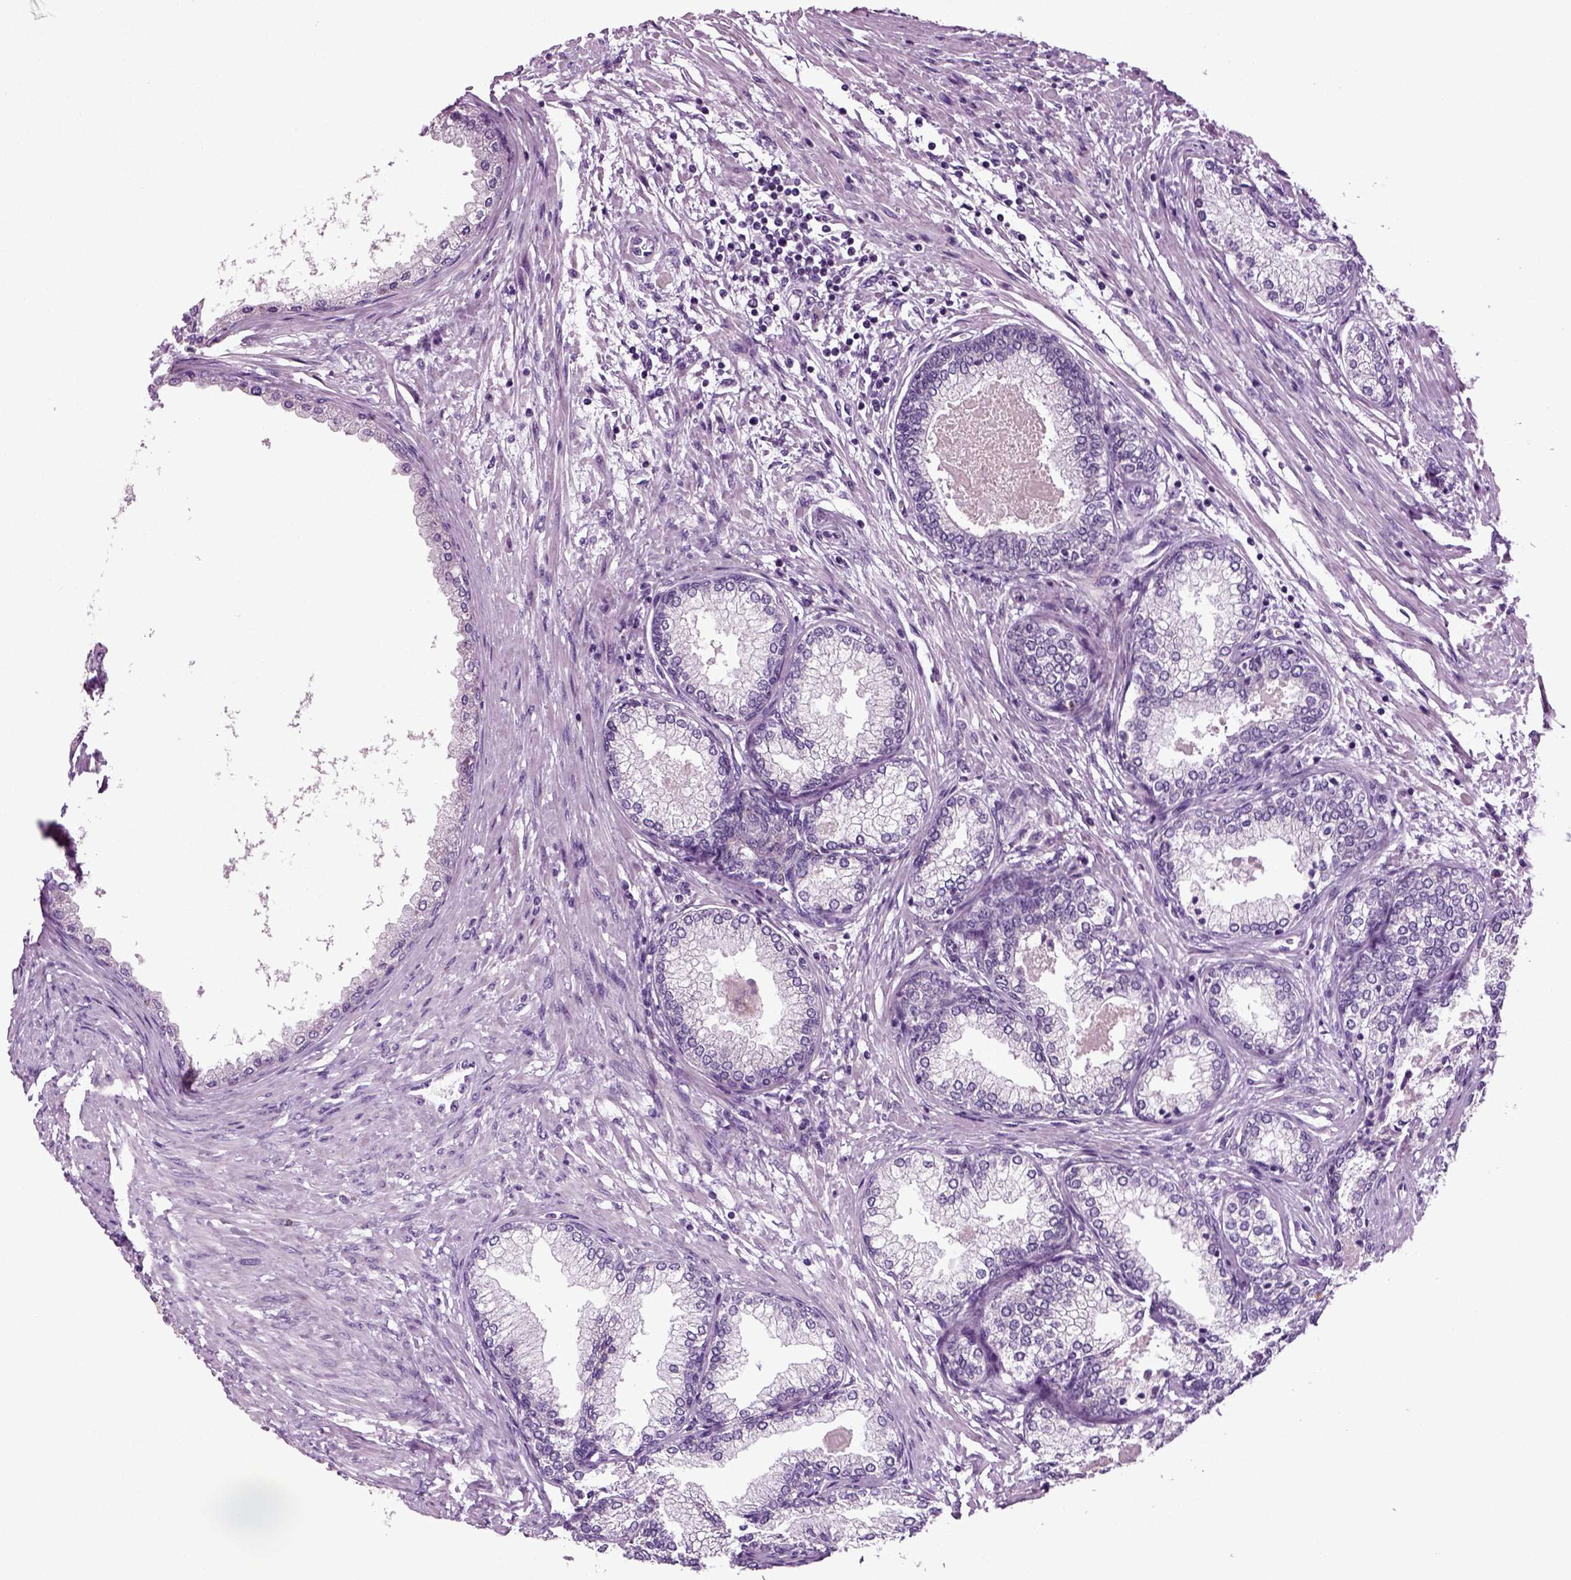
{"staining": {"intensity": "negative", "quantity": "none", "location": "none"}, "tissue": "prostate", "cell_type": "Glandular cells", "image_type": "normal", "snomed": [{"axis": "morphology", "description": "Normal tissue, NOS"}, {"axis": "topography", "description": "Prostate"}], "caption": "DAB immunohistochemical staining of normal human prostate exhibits no significant staining in glandular cells.", "gene": "SPATA17", "patient": {"sex": "male", "age": 72}}